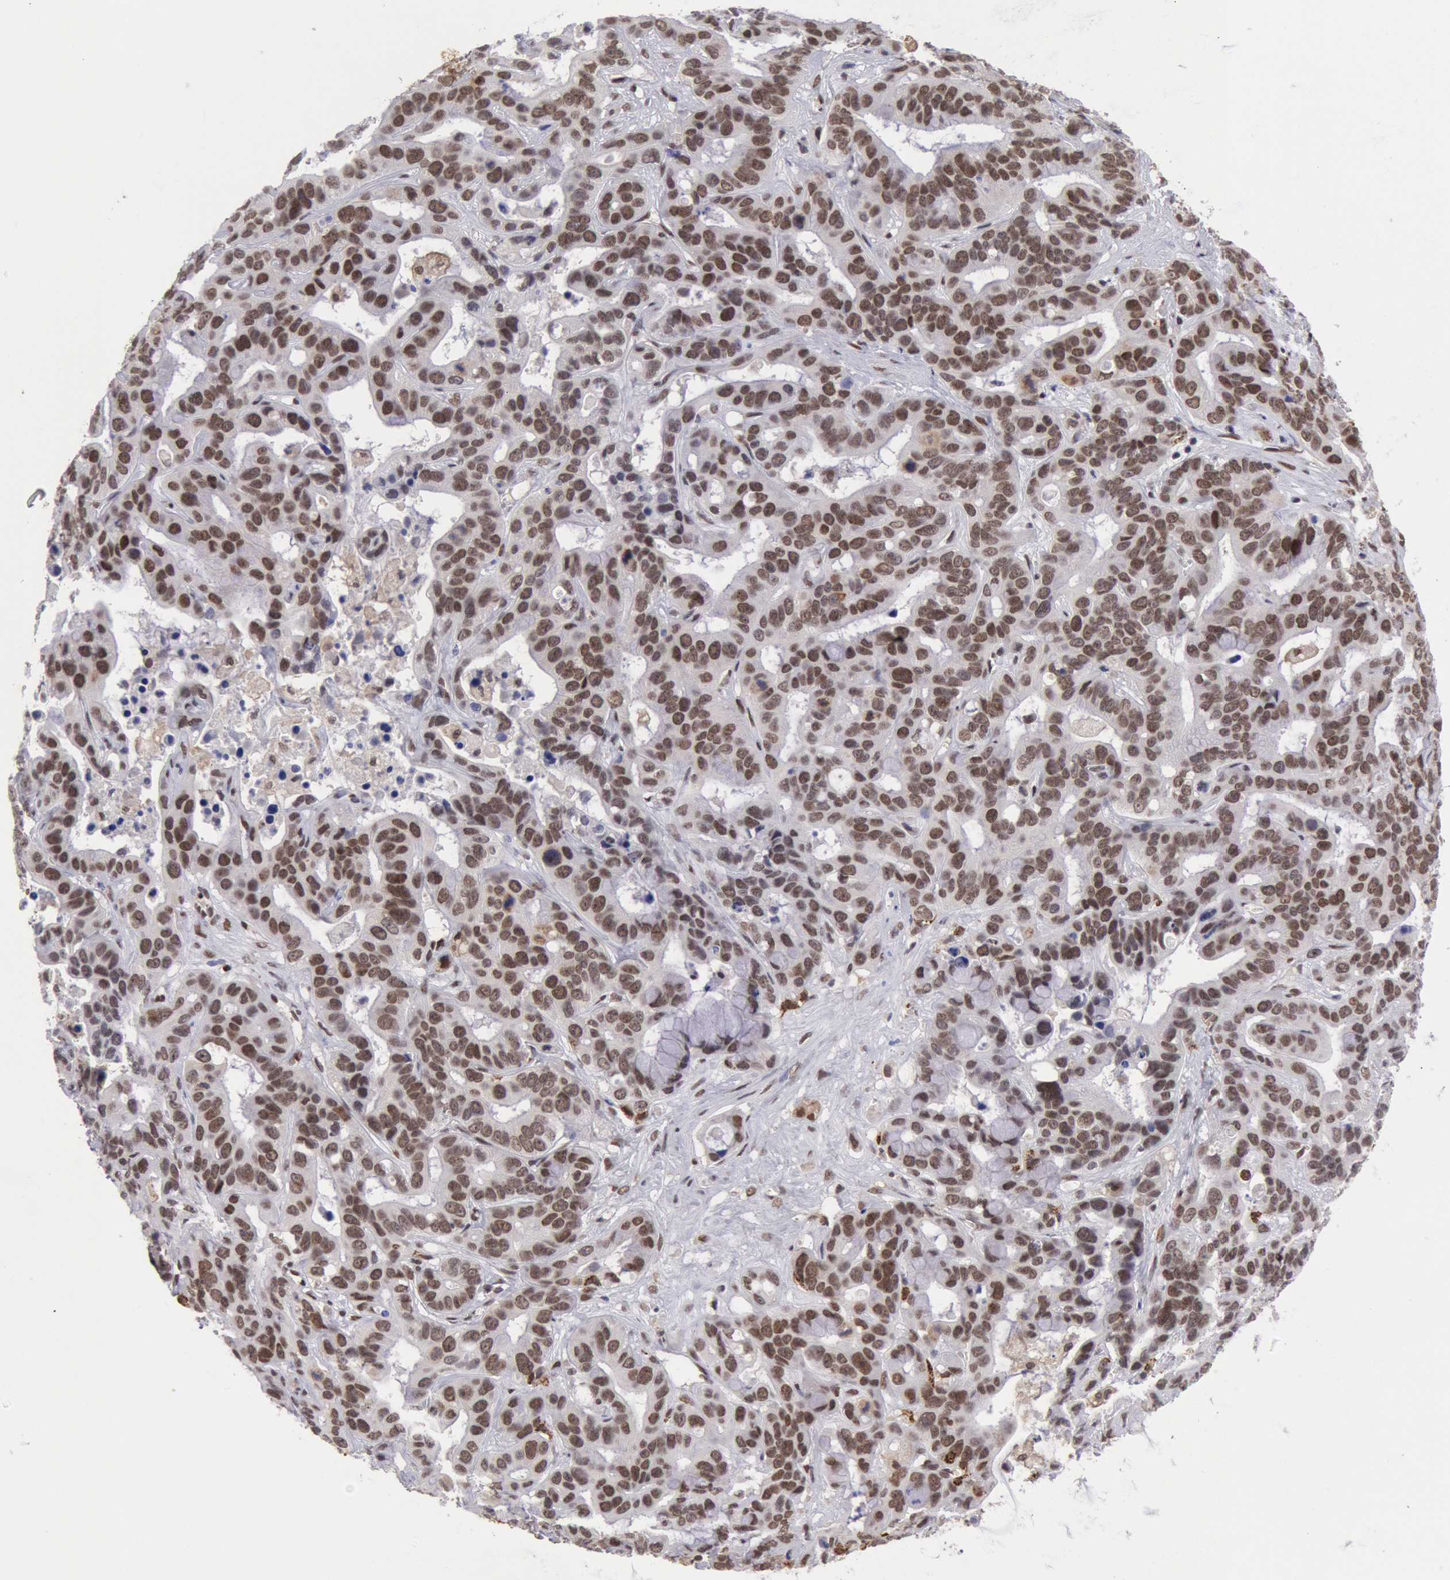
{"staining": {"intensity": "moderate", "quantity": ">75%", "location": "nuclear"}, "tissue": "liver cancer", "cell_type": "Tumor cells", "image_type": "cancer", "snomed": [{"axis": "morphology", "description": "Cholangiocarcinoma"}, {"axis": "topography", "description": "Liver"}], "caption": "Liver cancer (cholangiocarcinoma) stained with immunohistochemistry shows moderate nuclear expression in about >75% of tumor cells.", "gene": "CDKN2B", "patient": {"sex": "female", "age": 65}}